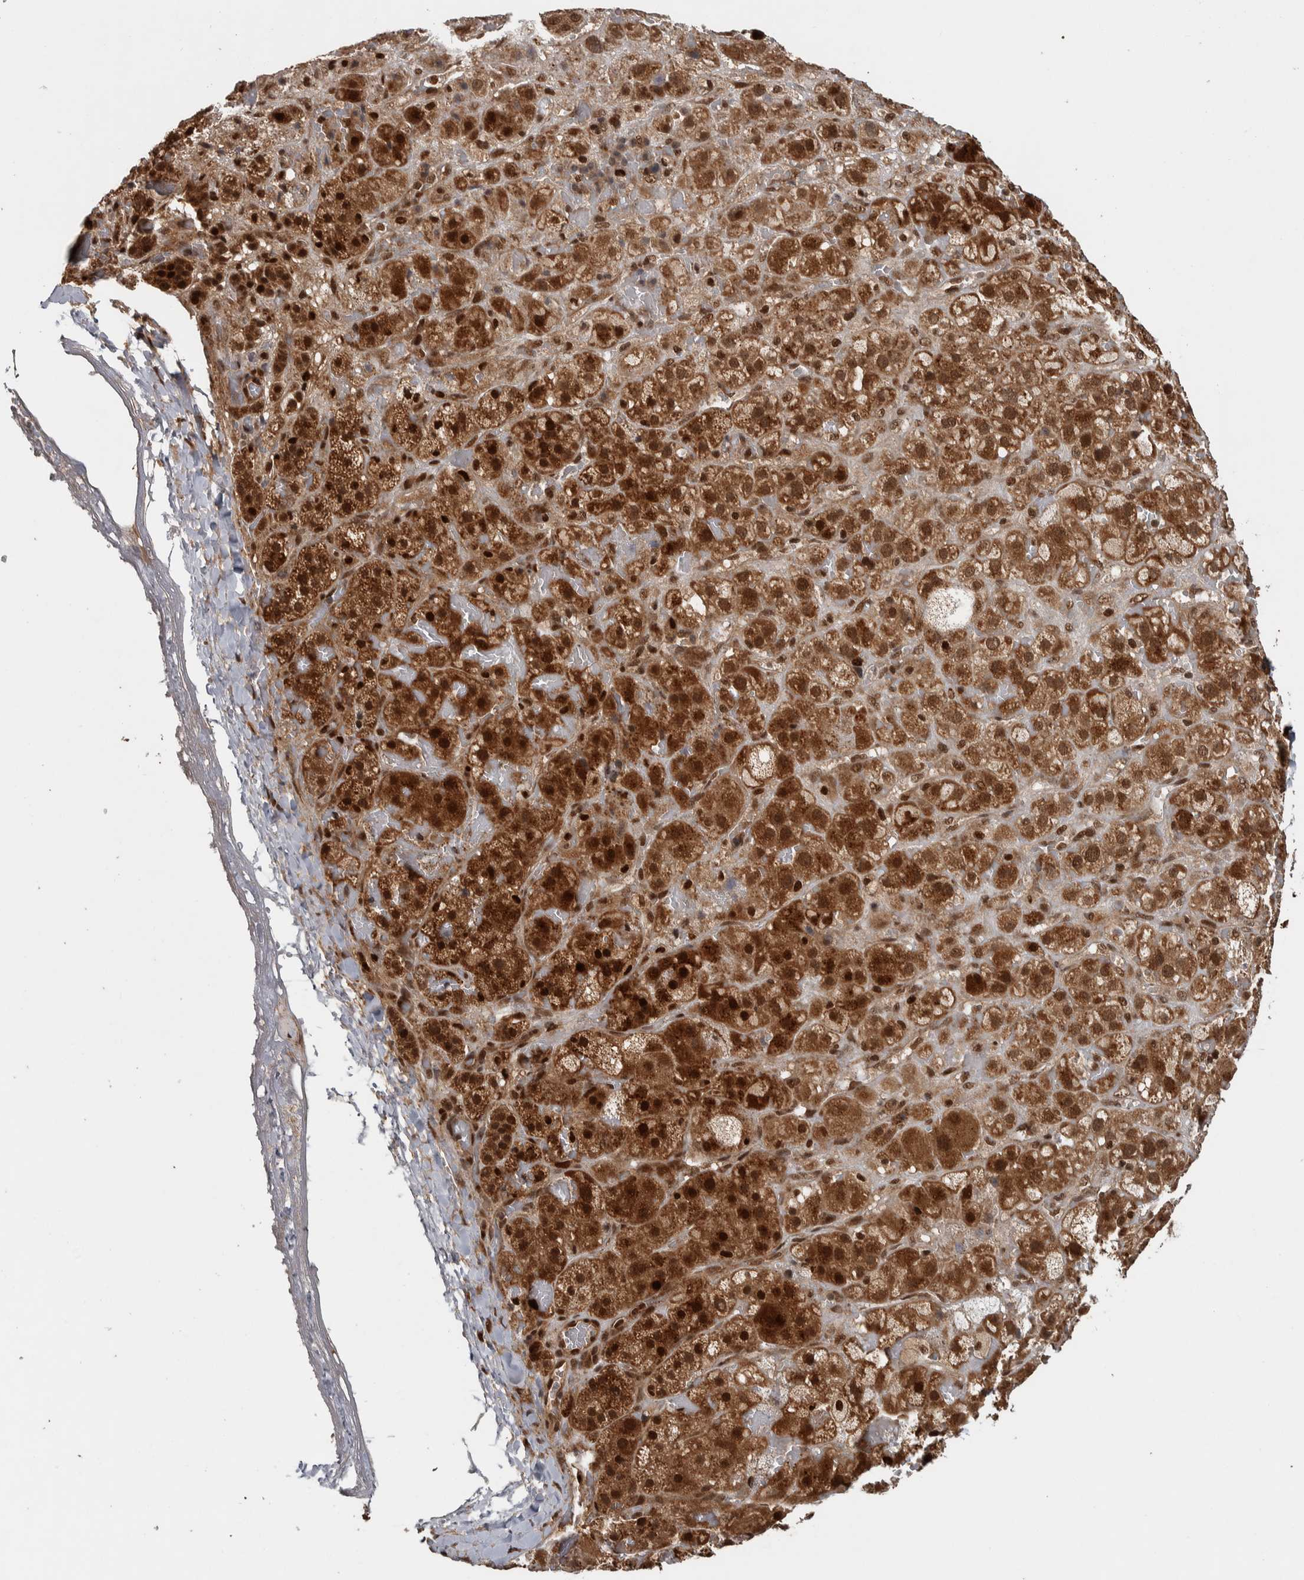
{"staining": {"intensity": "strong", "quantity": ">75%", "location": "cytoplasmic/membranous,nuclear"}, "tissue": "adrenal gland", "cell_type": "Glandular cells", "image_type": "normal", "snomed": [{"axis": "morphology", "description": "Normal tissue, NOS"}, {"axis": "topography", "description": "Adrenal gland"}], "caption": "Benign adrenal gland displays strong cytoplasmic/membranous,nuclear staining in about >75% of glandular cells, visualized by immunohistochemistry.", "gene": "RPS6KA4", "patient": {"sex": "female", "age": 47}}